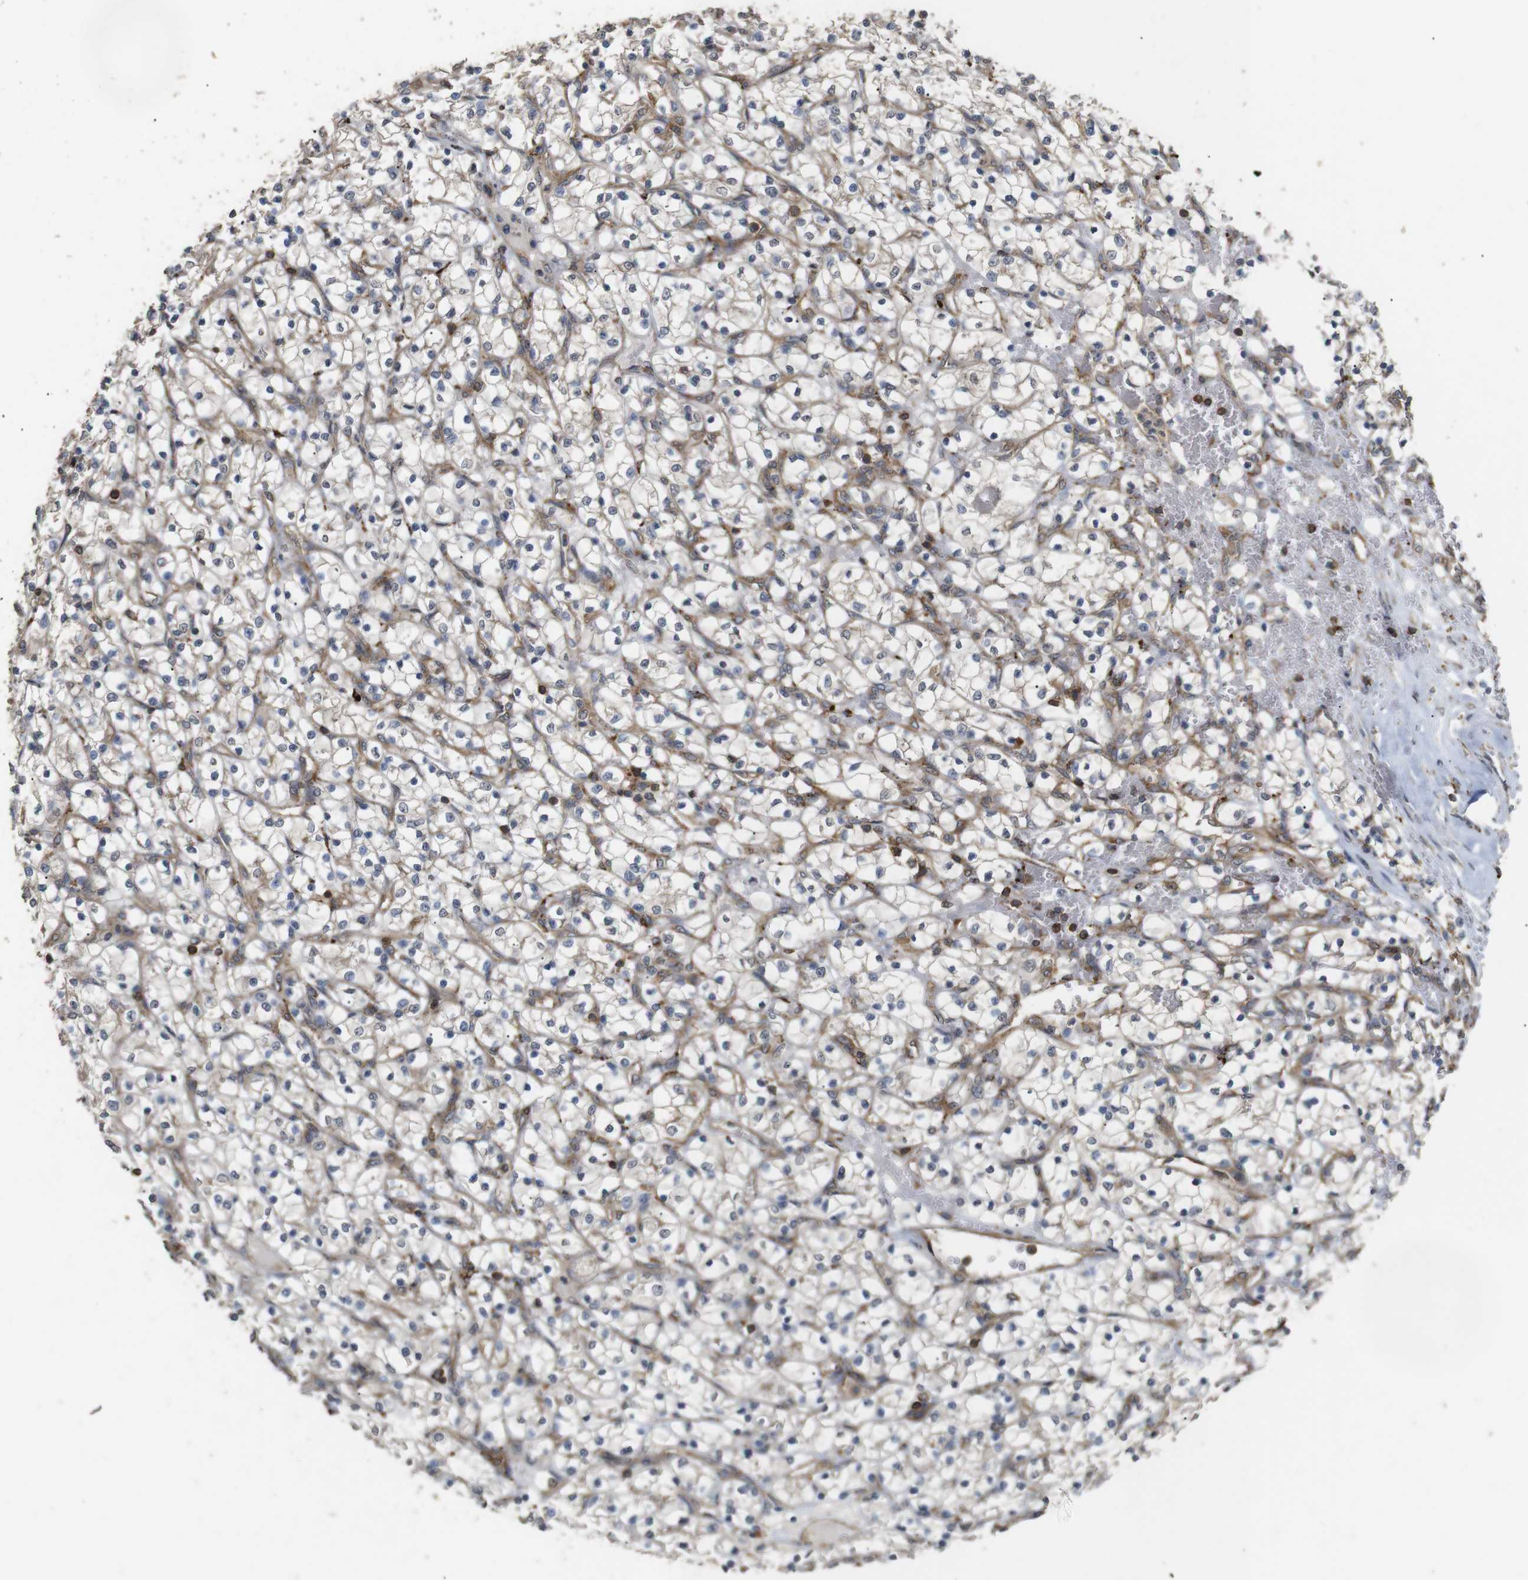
{"staining": {"intensity": "weak", "quantity": ">75%", "location": "cytoplasmic/membranous"}, "tissue": "renal cancer", "cell_type": "Tumor cells", "image_type": "cancer", "snomed": [{"axis": "morphology", "description": "Adenocarcinoma, NOS"}, {"axis": "topography", "description": "Kidney"}], "caption": "Immunohistochemical staining of renal adenocarcinoma exhibits weak cytoplasmic/membranous protein positivity in approximately >75% of tumor cells.", "gene": "KSR1", "patient": {"sex": "female", "age": 69}}